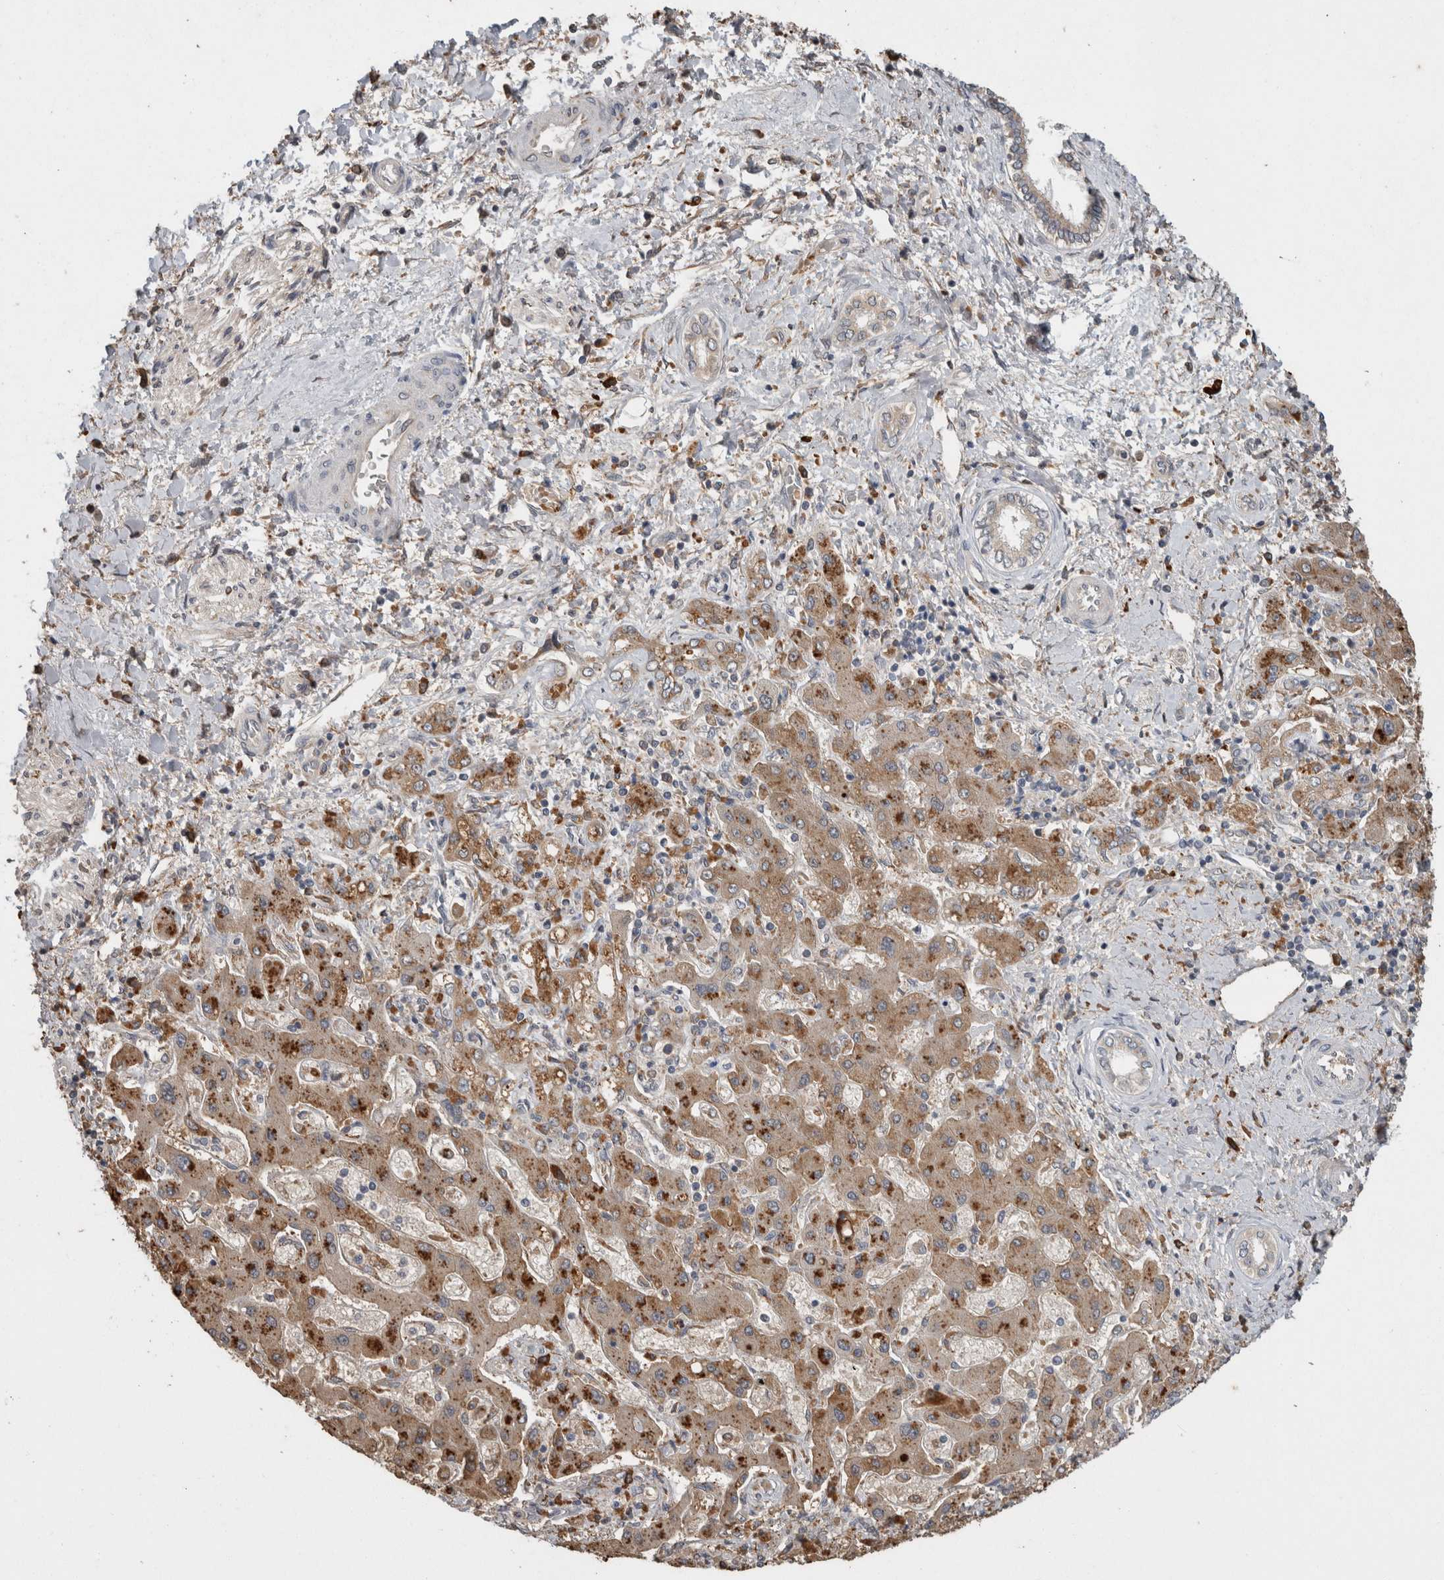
{"staining": {"intensity": "negative", "quantity": "none", "location": "none"}, "tissue": "liver cancer", "cell_type": "Tumor cells", "image_type": "cancer", "snomed": [{"axis": "morphology", "description": "Cholangiocarcinoma"}, {"axis": "topography", "description": "Liver"}], "caption": "Immunohistochemistry of cholangiocarcinoma (liver) shows no positivity in tumor cells. The staining is performed using DAB brown chromogen with nuclei counter-stained in using hematoxylin.", "gene": "ADGRL3", "patient": {"sex": "male", "age": 50}}